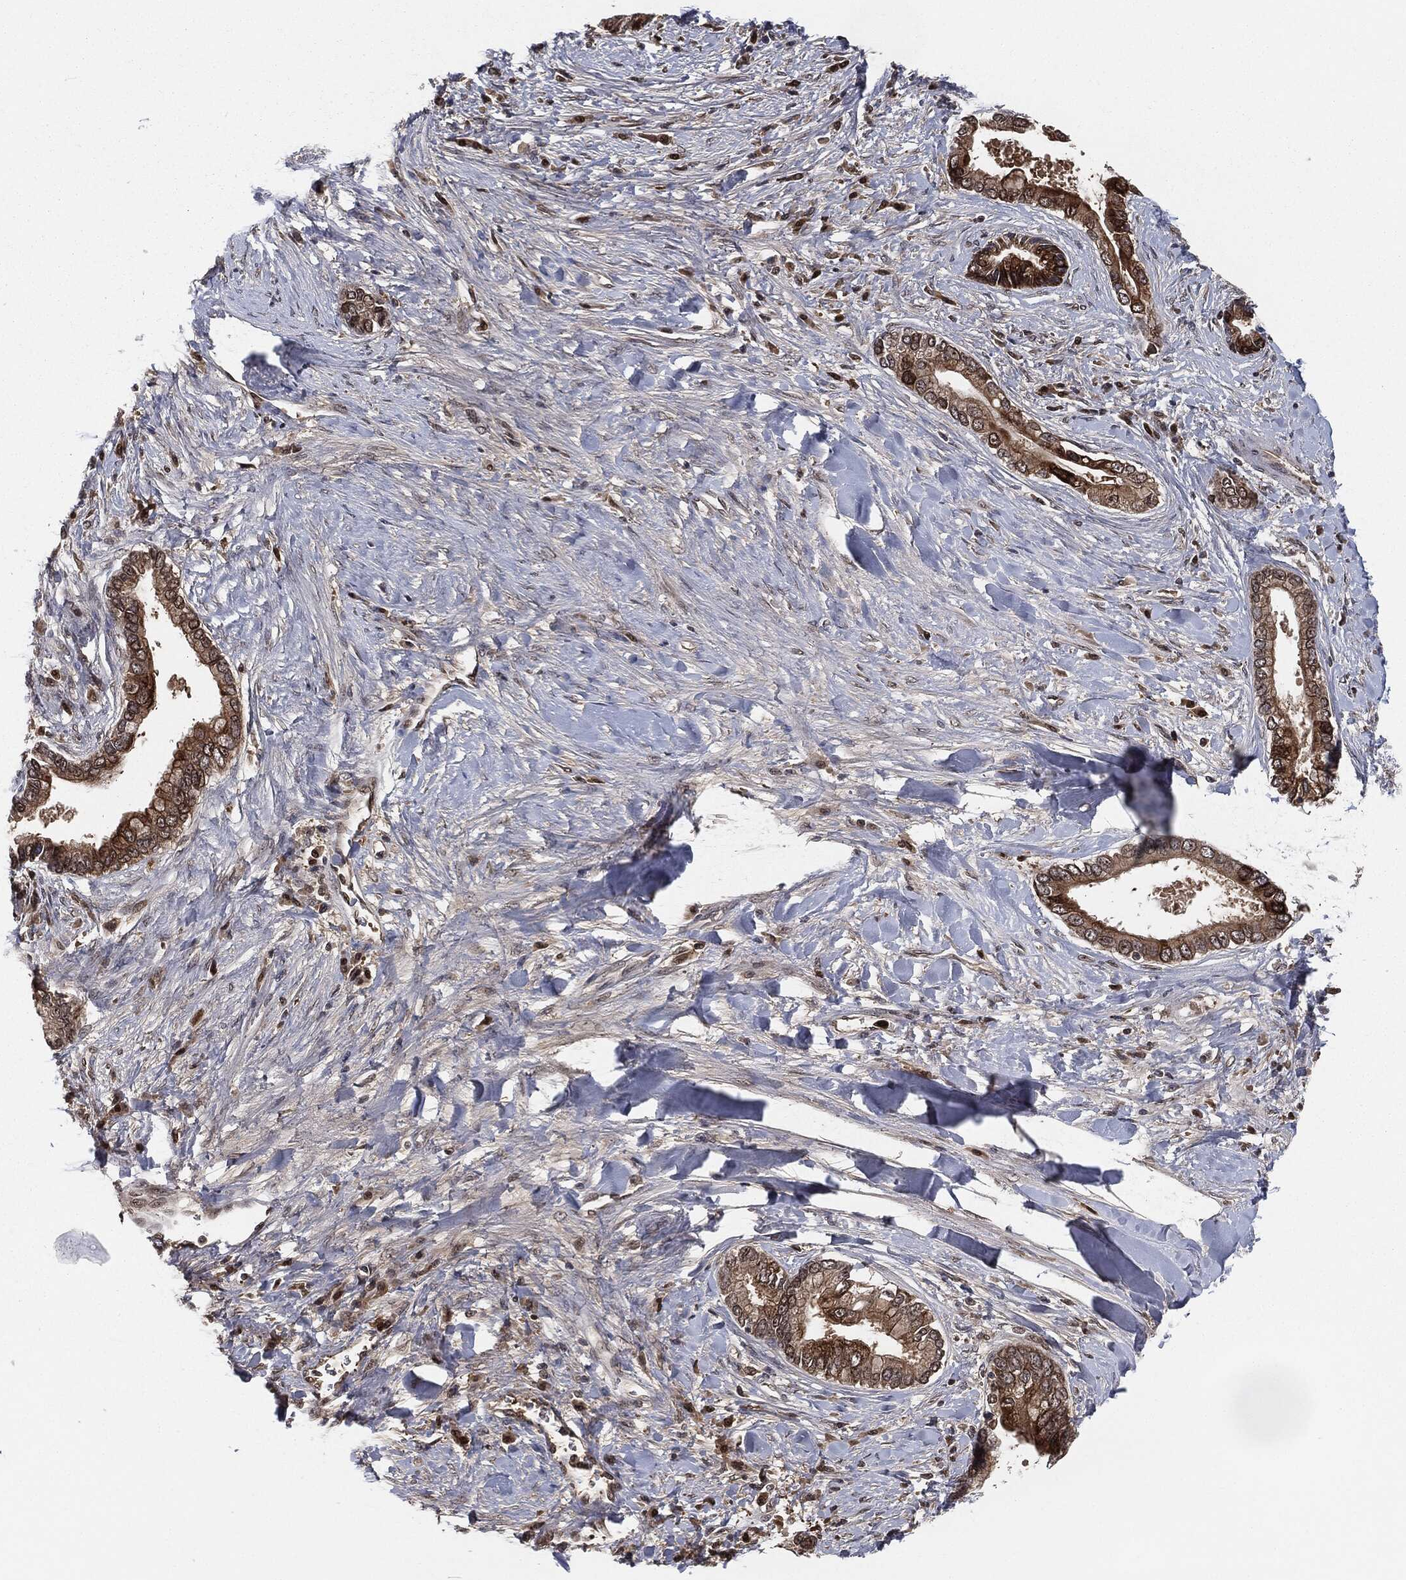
{"staining": {"intensity": "moderate", "quantity": "25%-75%", "location": "cytoplasmic/membranous"}, "tissue": "liver cancer", "cell_type": "Tumor cells", "image_type": "cancer", "snomed": [{"axis": "morphology", "description": "Cholangiocarcinoma"}, {"axis": "topography", "description": "Liver"}], "caption": "Cholangiocarcinoma (liver) stained for a protein (brown) demonstrates moderate cytoplasmic/membranous positive staining in approximately 25%-75% of tumor cells.", "gene": "CAPRIN2", "patient": {"sex": "male", "age": 50}}